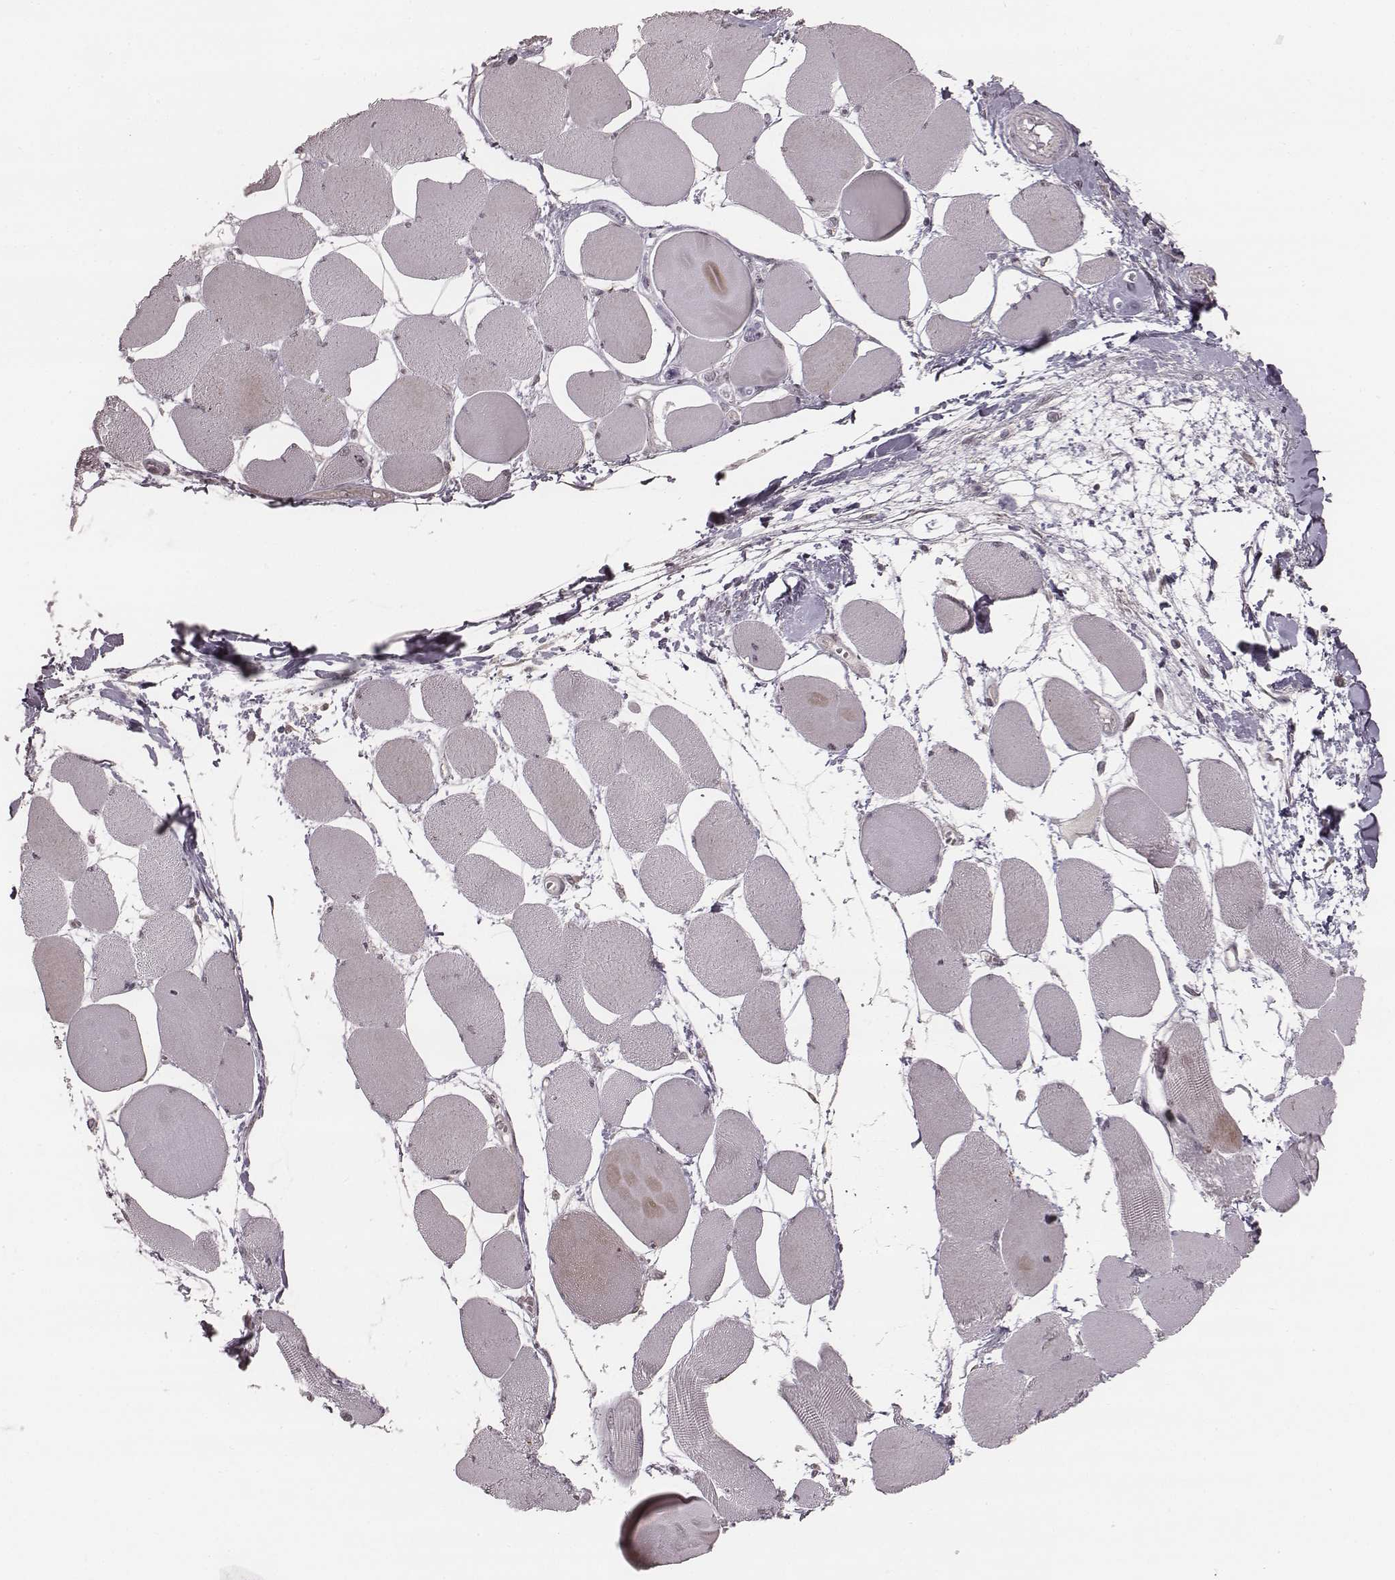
{"staining": {"intensity": "negative", "quantity": "none", "location": "none"}, "tissue": "skeletal muscle", "cell_type": "Myocytes", "image_type": "normal", "snomed": [{"axis": "morphology", "description": "Normal tissue, NOS"}, {"axis": "topography", "description": "Skeletal muscle"}], "caption": "Skeletal muscle stained for a protein using IHC shows no staining myocytes.", "gene": "SLC7A4", "patient": {"sex": "female", "age": 75}}